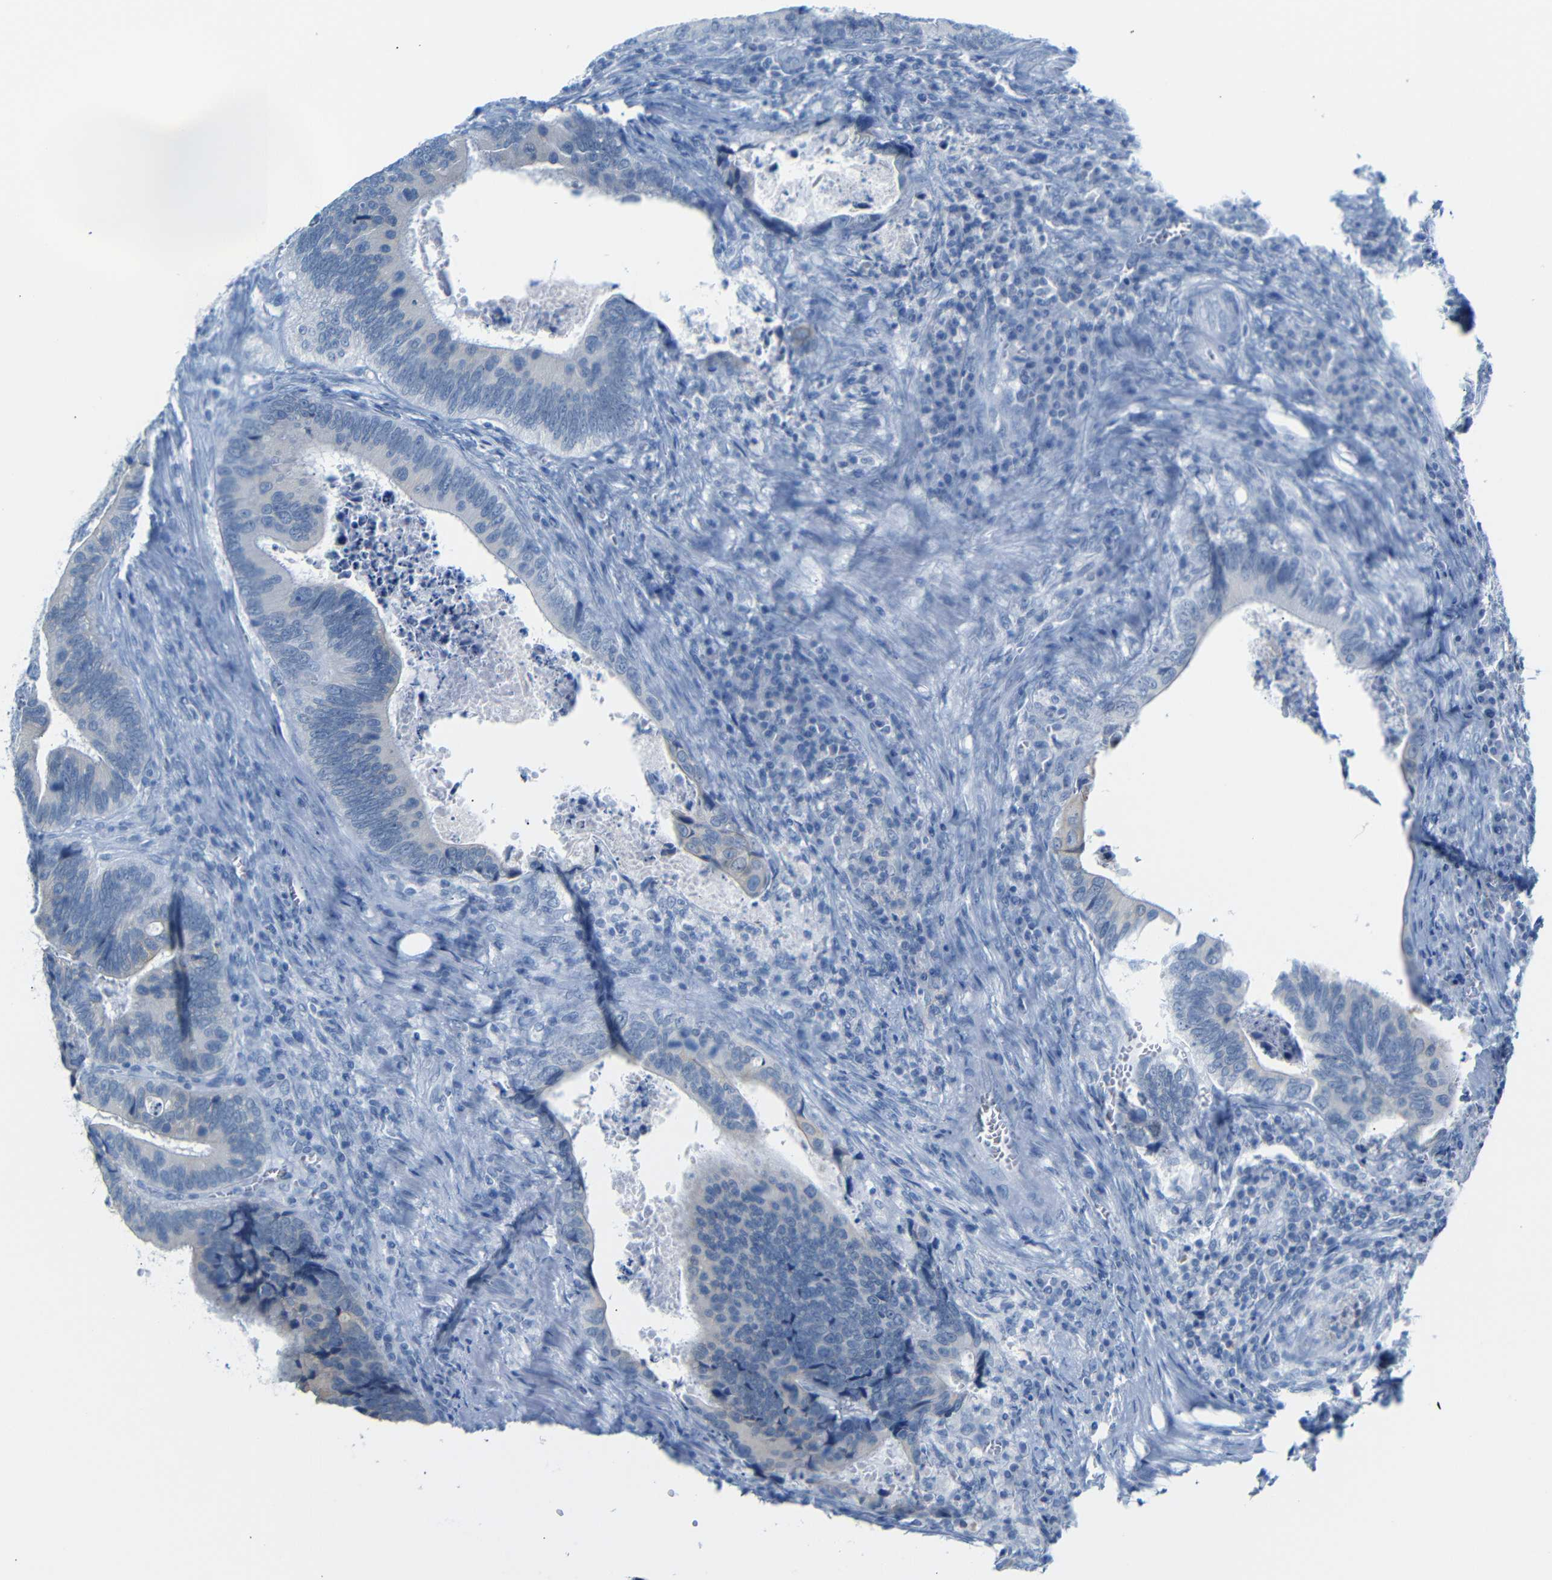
{"staining": {"intensity": "weak", "quantity": "<25%", "location": "cytoplasmic/membranous"}, "tissue": "colorectal cancer", "cell_type": "Tumor cells", "image_type": "cancer", "snomed": [{"axis": "morphology", "description": "Inflammation, NOS"}, {"axis": "morphology", "description": "Adenocarcinoma, NOS"}, {"axis": "topography", "description": "Colon"}], "caption": "DAB (3,3'-diaminobenzidine) immunohistochemical staining of human colorectal cancer (adenocarcinoma) exhibits no significant positivity in tumor cells. (Brightfield microscopy of DAB (3,3'-diaminobenzidine) IHC at high magnification).", "gene": "DYNAP", "patient": {"sex": "male", "age": 72}}